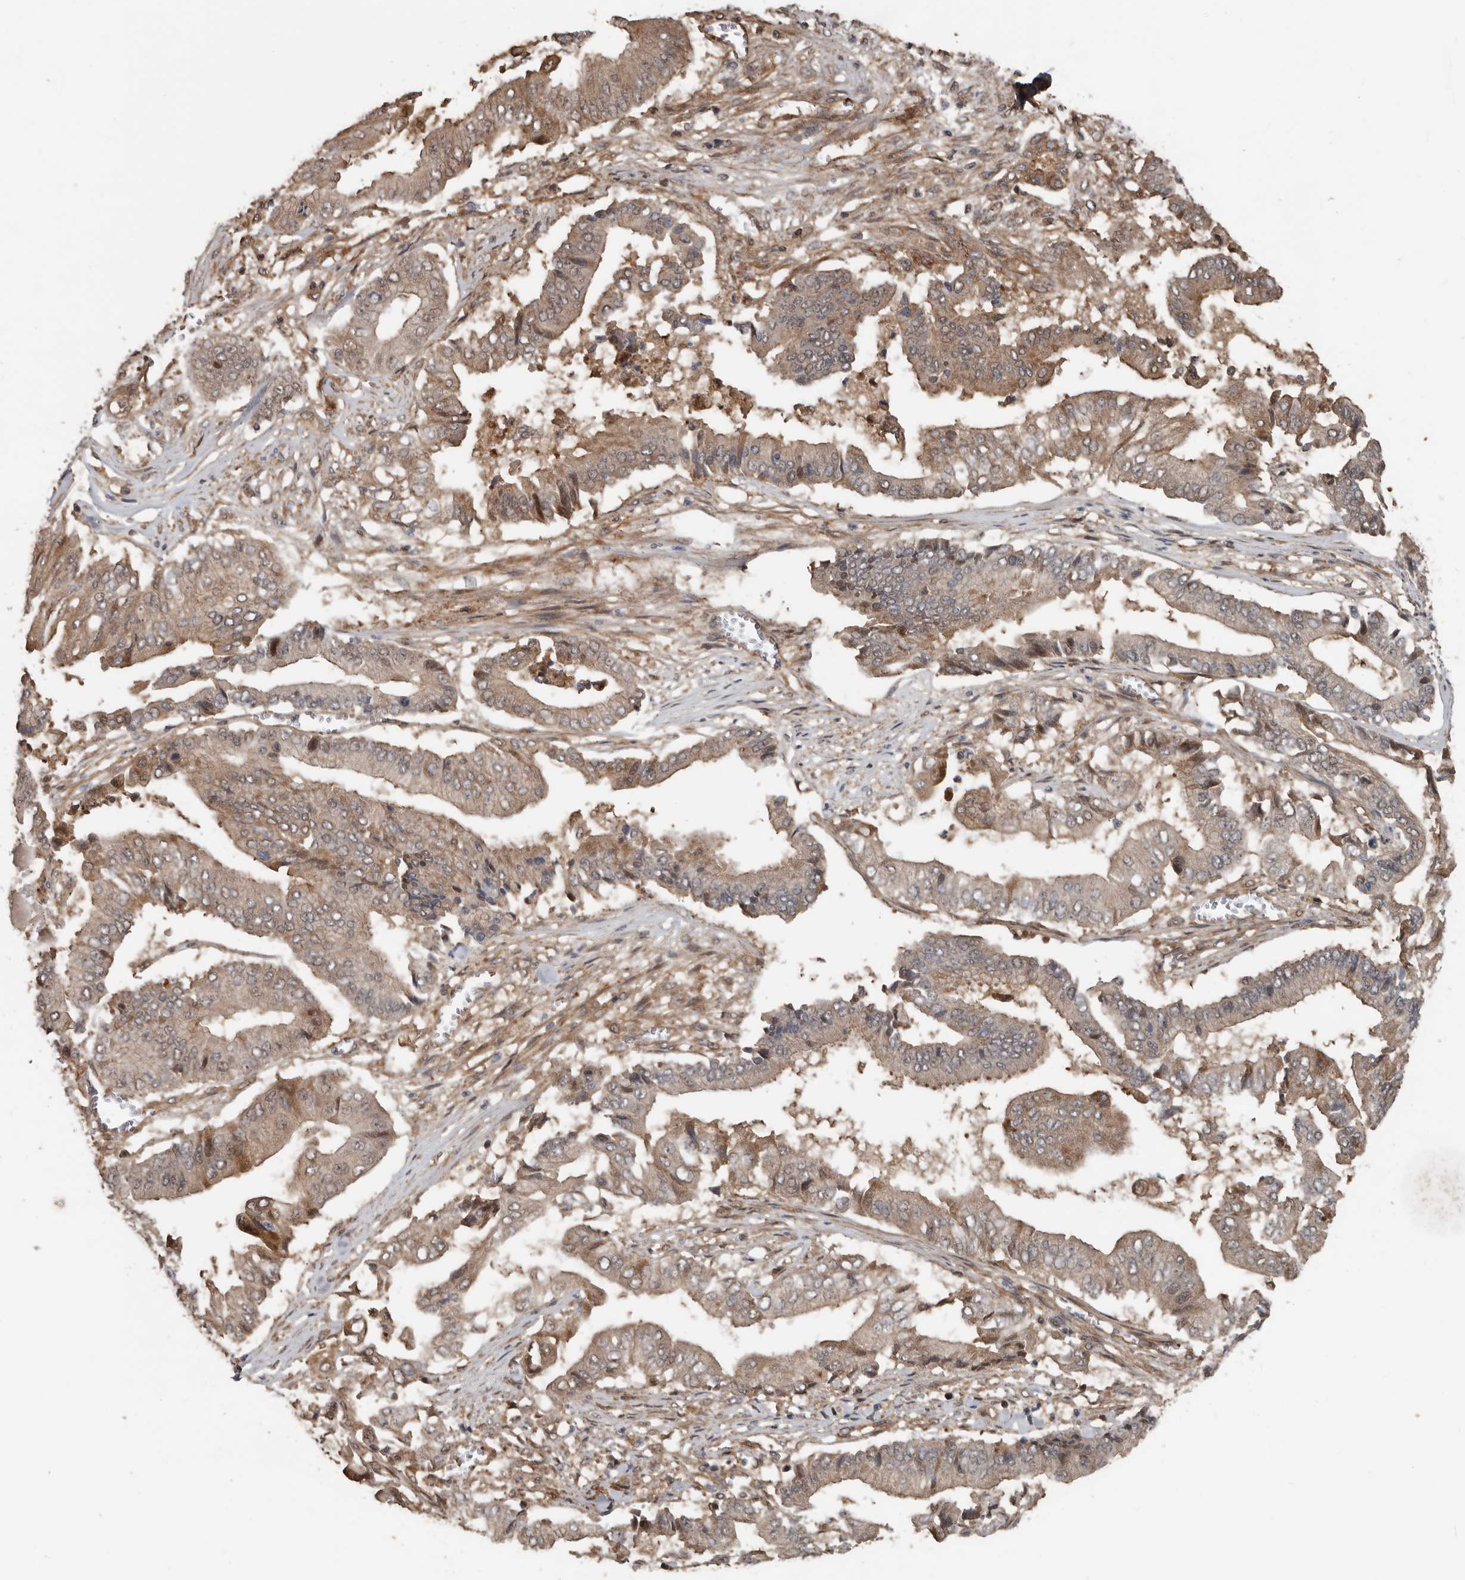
{"staining": {"intensity": "moderate", "quantity": ">75%", "location": "cytoplasmic/membranous"}, "tissue": "pancreatic cancer", "cell_type": "Tumor cells", "image_type": "cancer", "snomed": [{"axis": "morphology", "description": "Adenocarcinoma, NOS"}, {"axis": "topography", "description": "Pancreas"}], "caption": "Adenocarcinoma (pancreatic) tissue demonstrates moderate cytoplasmic/membranous positivity in about >75% of tumor cells", "gene": "EXOC3L1", "patient": {"sex": "female", "age": 77}}